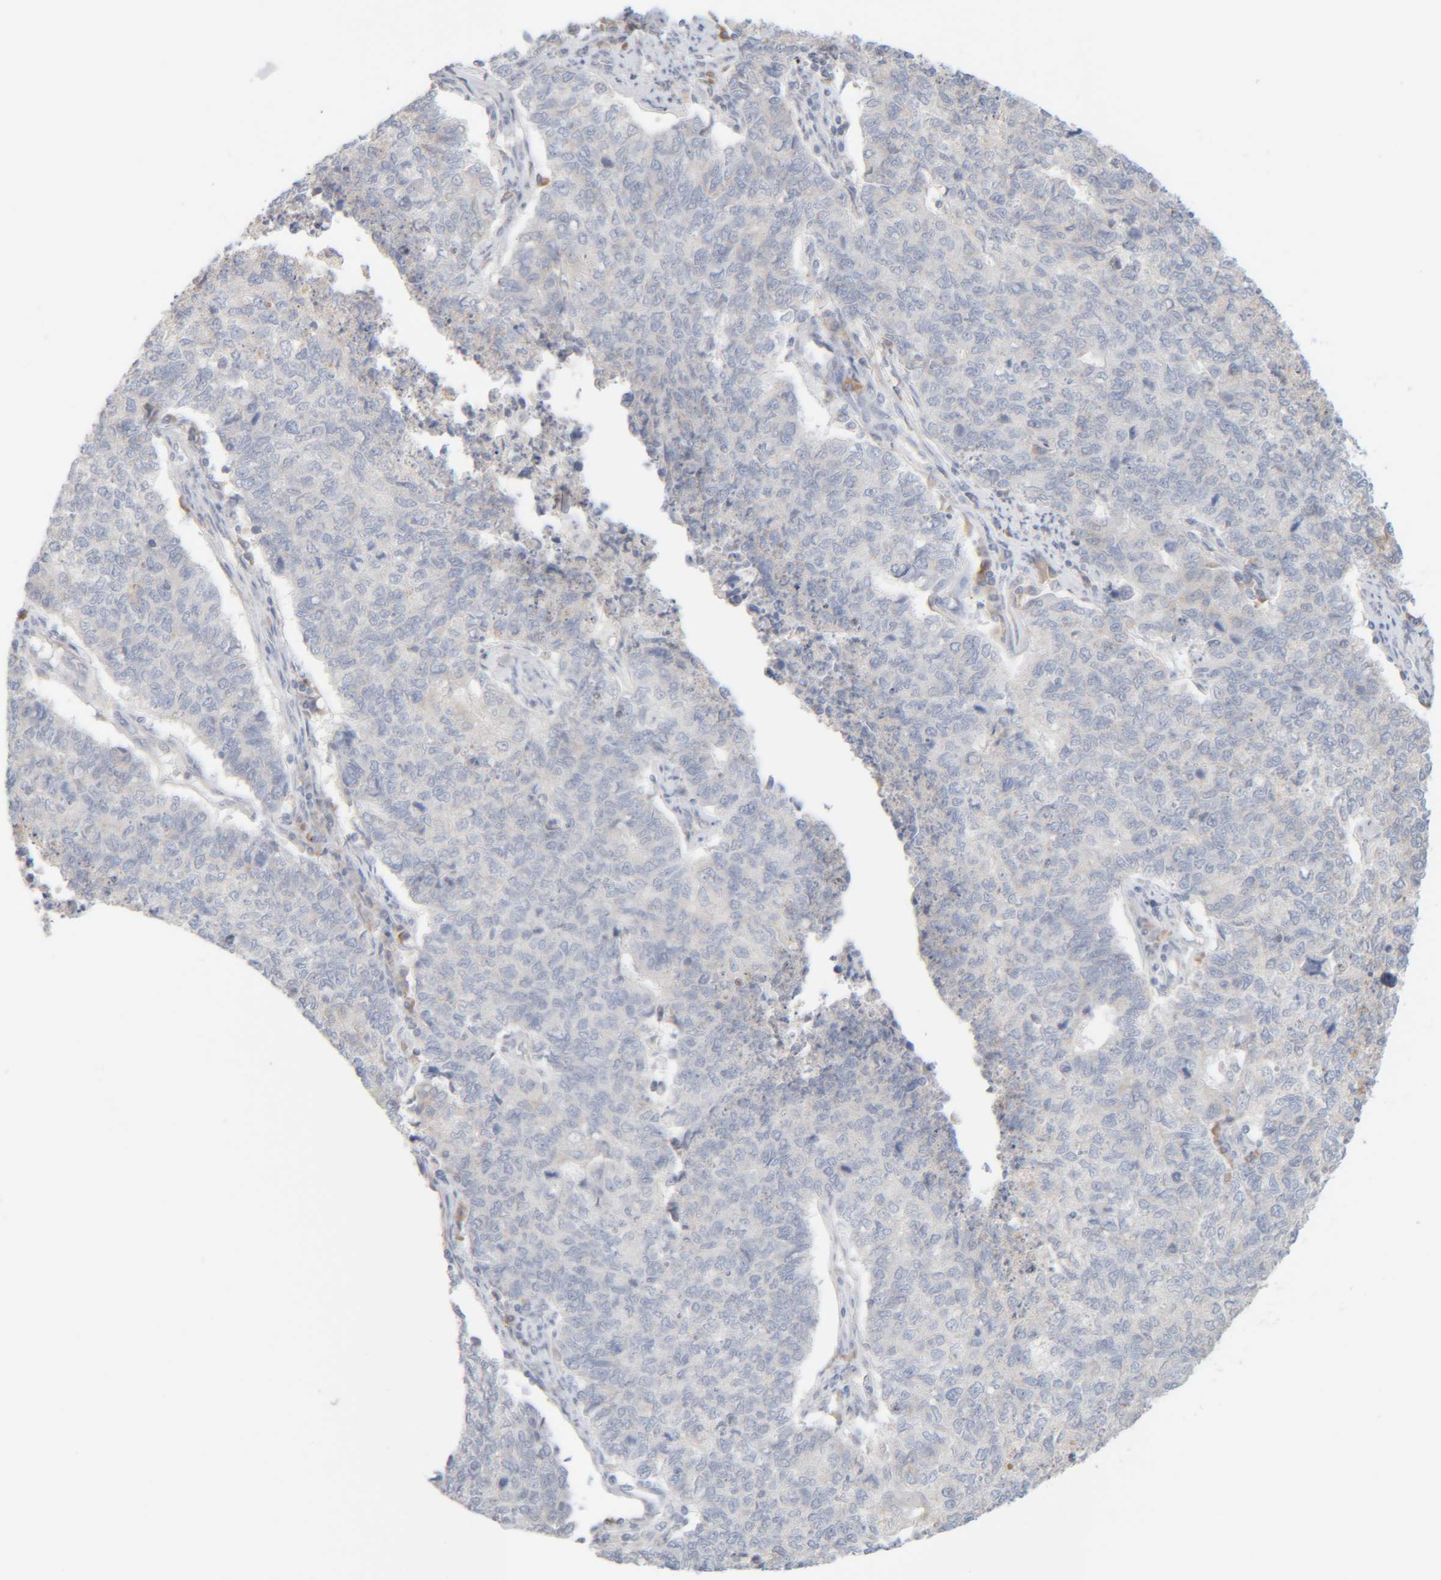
{"staining": {"intensity": "negative", "quantity": "none", "location": "none"}, "tissue": "cervical cancer", "cell_type": "Tumor cells", "image_type": "cancer", "snomed": [{"axis": "morphology", "description": "Squamous cell carcinoma, NOS"}, {"axis": "topography", "description": "Cervix"}], "caption": "The image reveals no staining of tumor cells in cervical cancer.", "gene": "RIDA", "patient": {"sex": "female", "age": 63}}